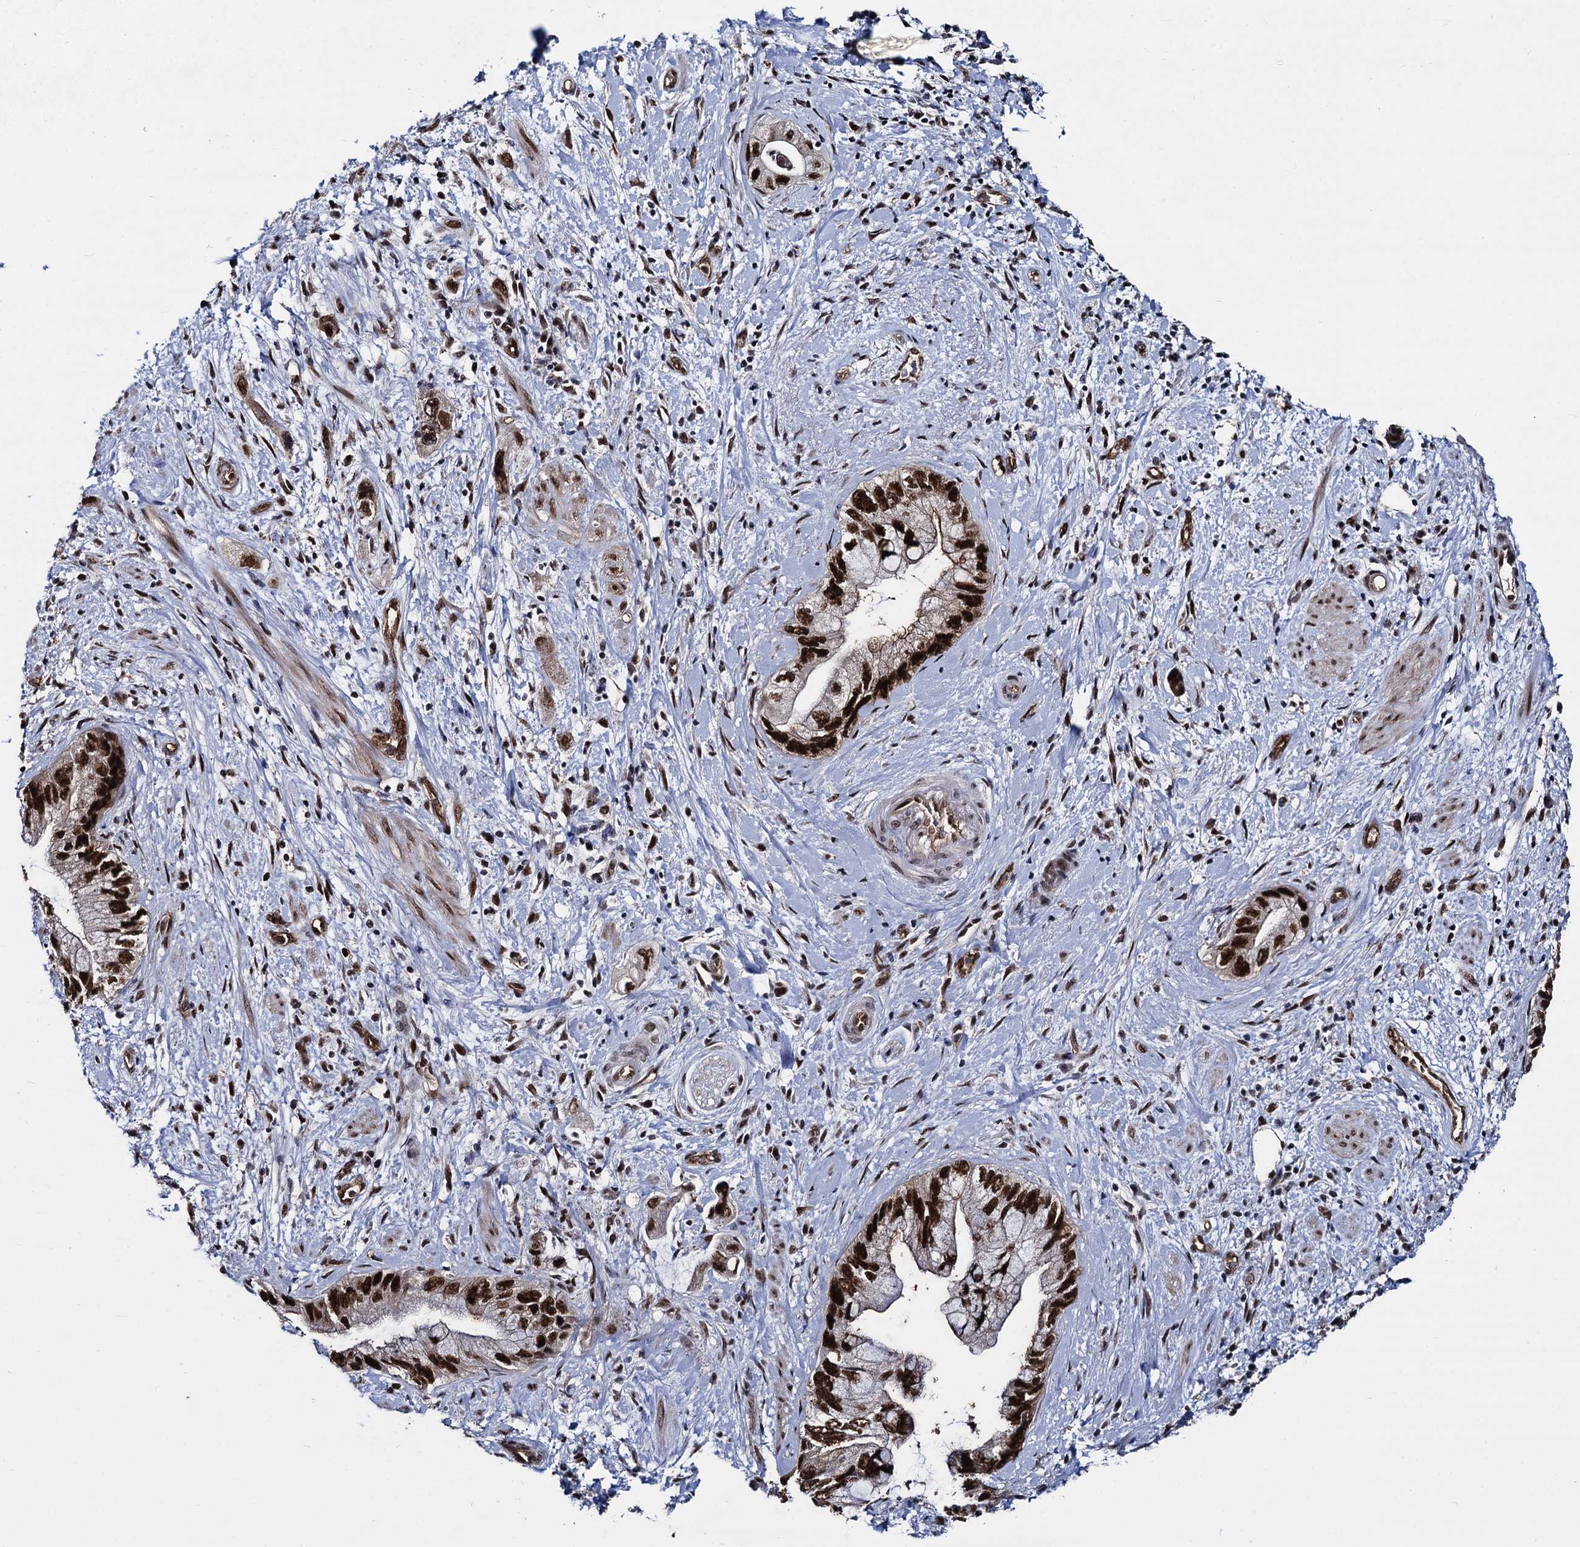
{"staining": {"intensity": "strong", "quantity": ">75%", "location": "nuclear"}, "tissue": "pancreatic cancer", "cell_type": "Tumor cells", "image_type": "cancer", "snomed": [{"axis": "morphology", "description": "Adenocarcinoma, NOS"}, {"axis": "topography", "description": "Pancreas"}], "caption": "Pancreatic adenocarcinoma stained with a protein marker exhibits strong staining in tumor cells.", "gene": "GALNT11", "patient": {"sex": "female", "age": 73}}